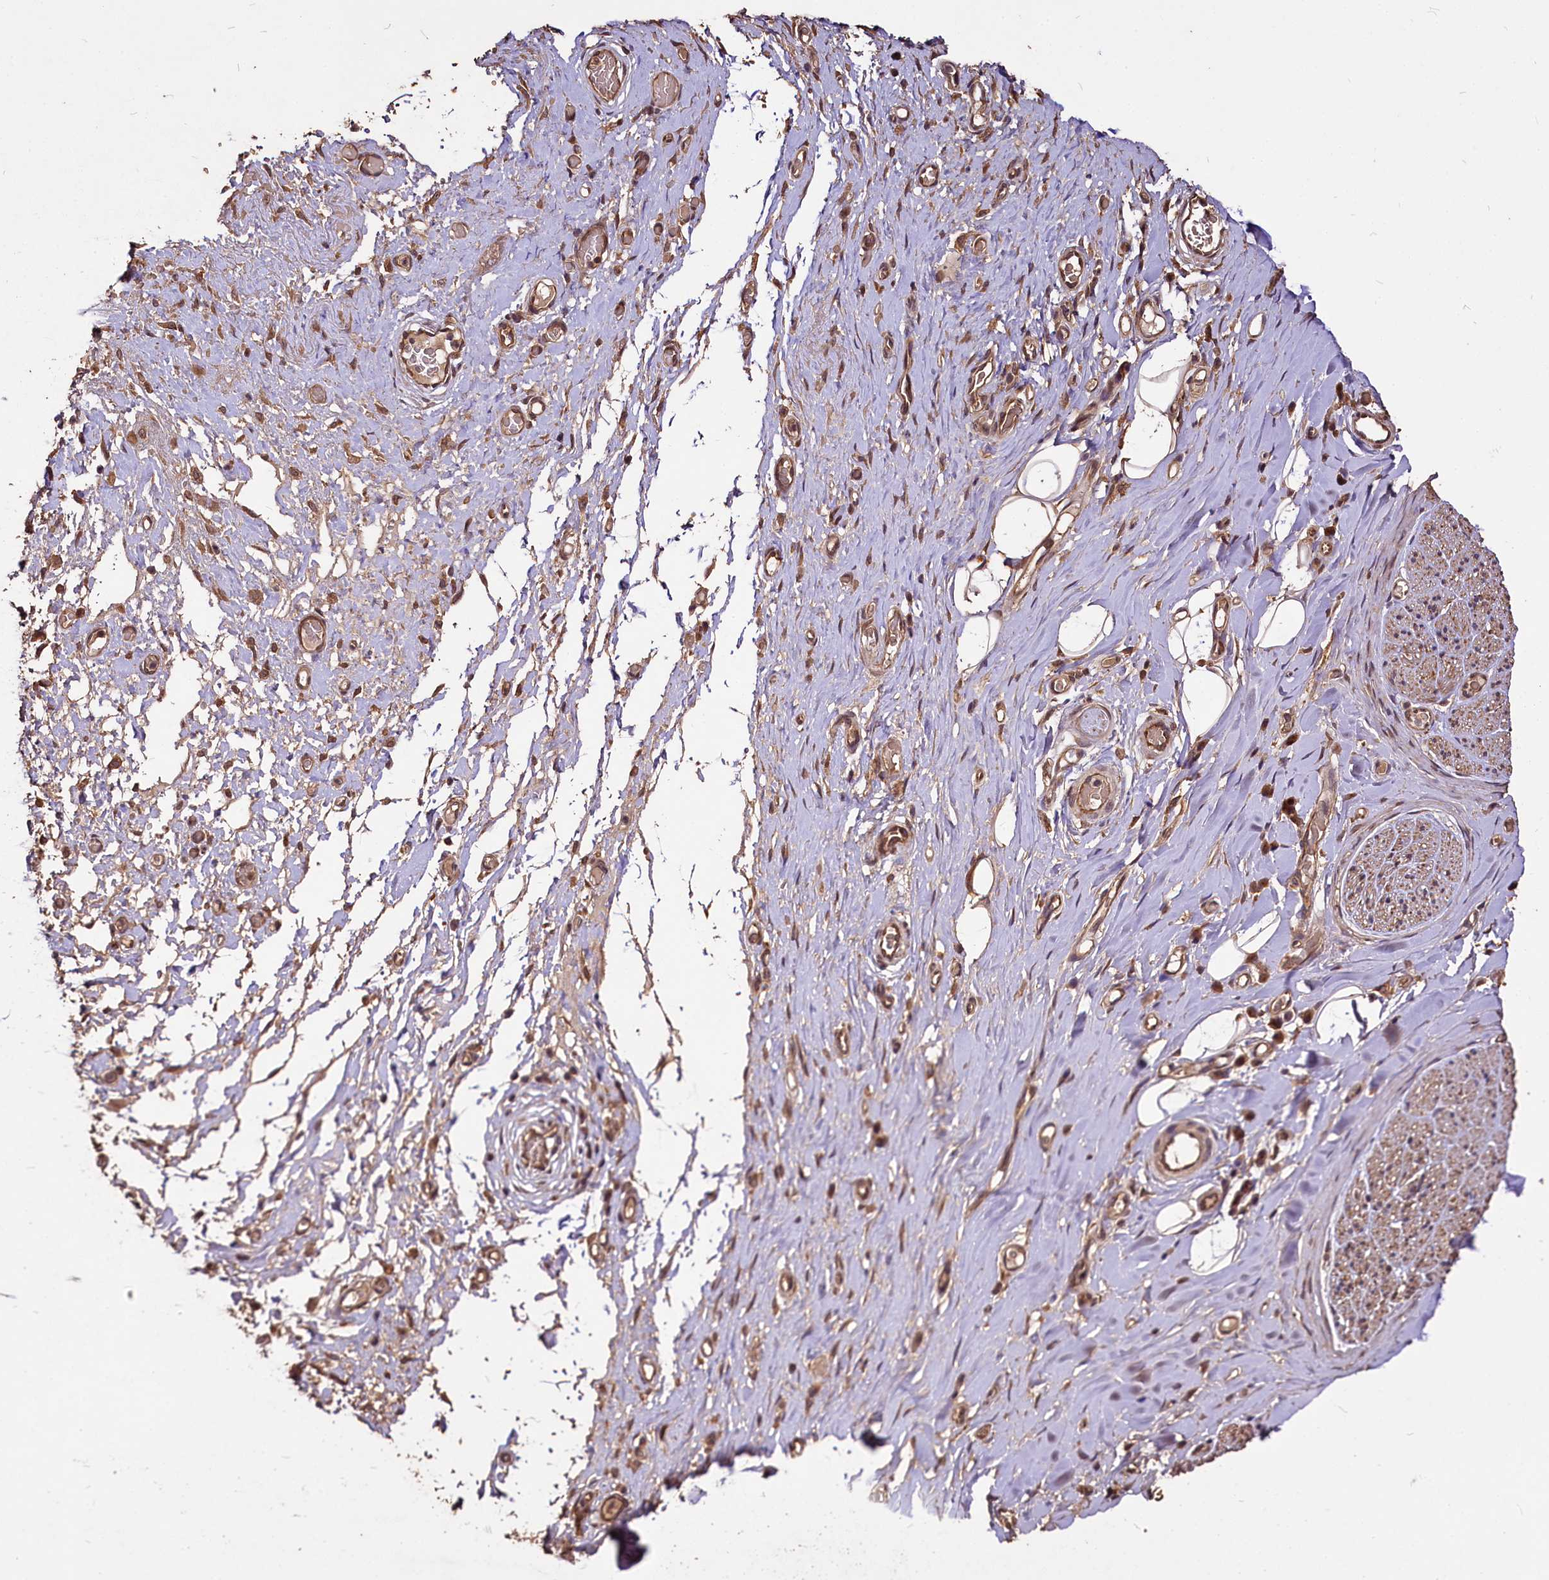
{"staining": {"intensity": "strong", "quantity": ">75%", "location": "cytoplasmic/membranous"}, "tissue": "adipose tissue", "cell_type": "Adipocytes", "image_type": "normal", "snomed": [{"axis": "morphology", "description": "Normal tissue, NOS"}, {"axis": "morphology", "description": "Adenocarcinoma, NOS"}, {"axis": "topography", "description": "Esophagus"}, {"axis": "topography", "description": "Stomach, upper"}, {"axis": "topography", "description": "Peripheral nerve tissue"}], "caption": "Adipose tissue stained for a protein displays strong cytoplasmic/membranous positivity in adipocytes. Ihc stains the protein in brown and the nuclei are stained blue.", "gene": "VPS51", "patient": {"sex": "male", "age": 62}}